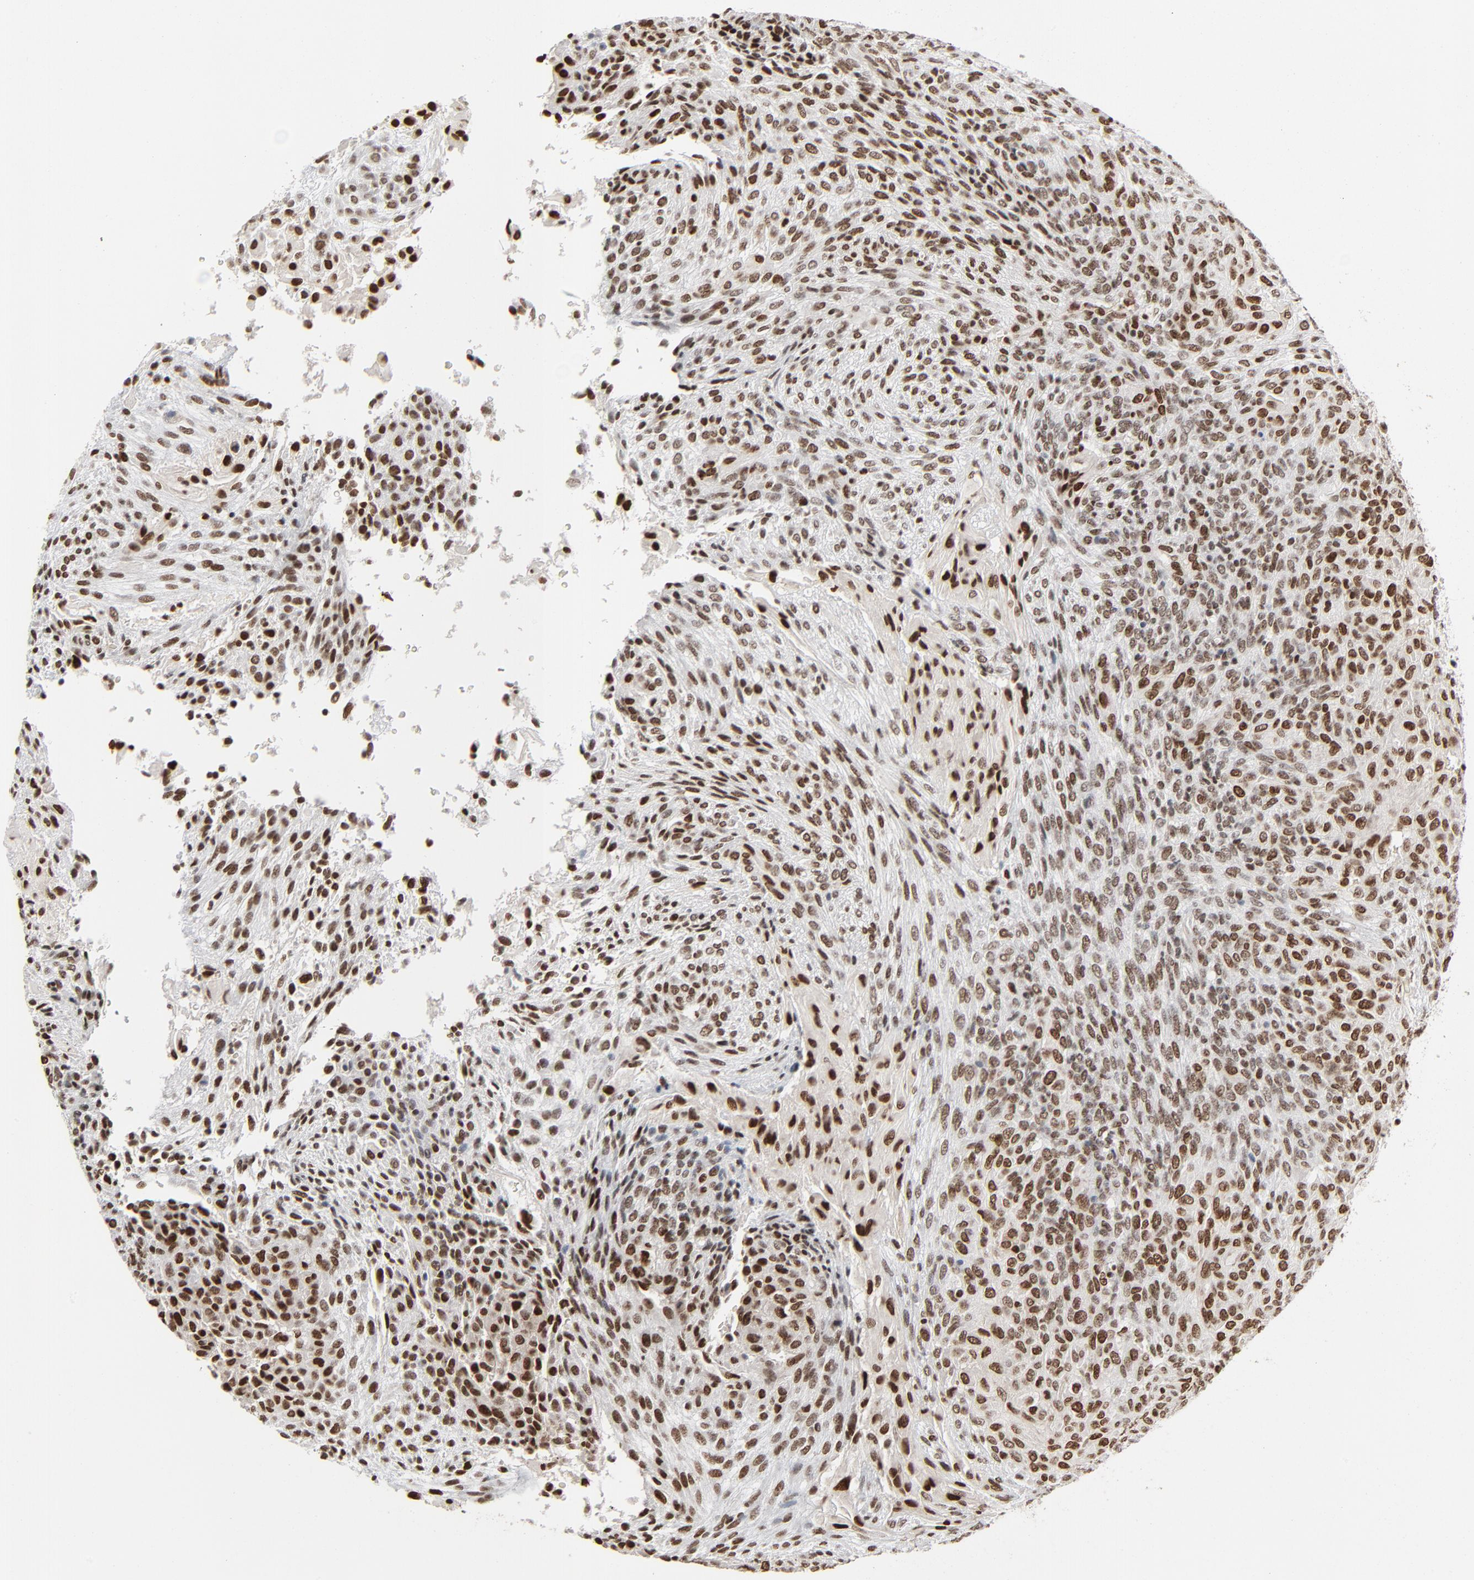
{"staining": {"intensity": "strong", "quantity": ">75%", "location": "nuclear"}, "tissue": "glioma", "cell_type": "Tumor cells", "image_type": "cancer", "snomed": [{"axis": "morphology", "description": "Glioma, malignant, High grade"}, {"axis": "topography", "description": "Cerebral cortex"}], "caption": "Immunohistochemistry (IHC) photomicrograph of neoplastic tissue: glioma stained using IHC displays high levels of strong protein expression localized specifically in the nuclear of tumor cells, appearing as a nuclear brown color.", "gene": "CUX1", "patient": {"sex": "female", "age": 55}}